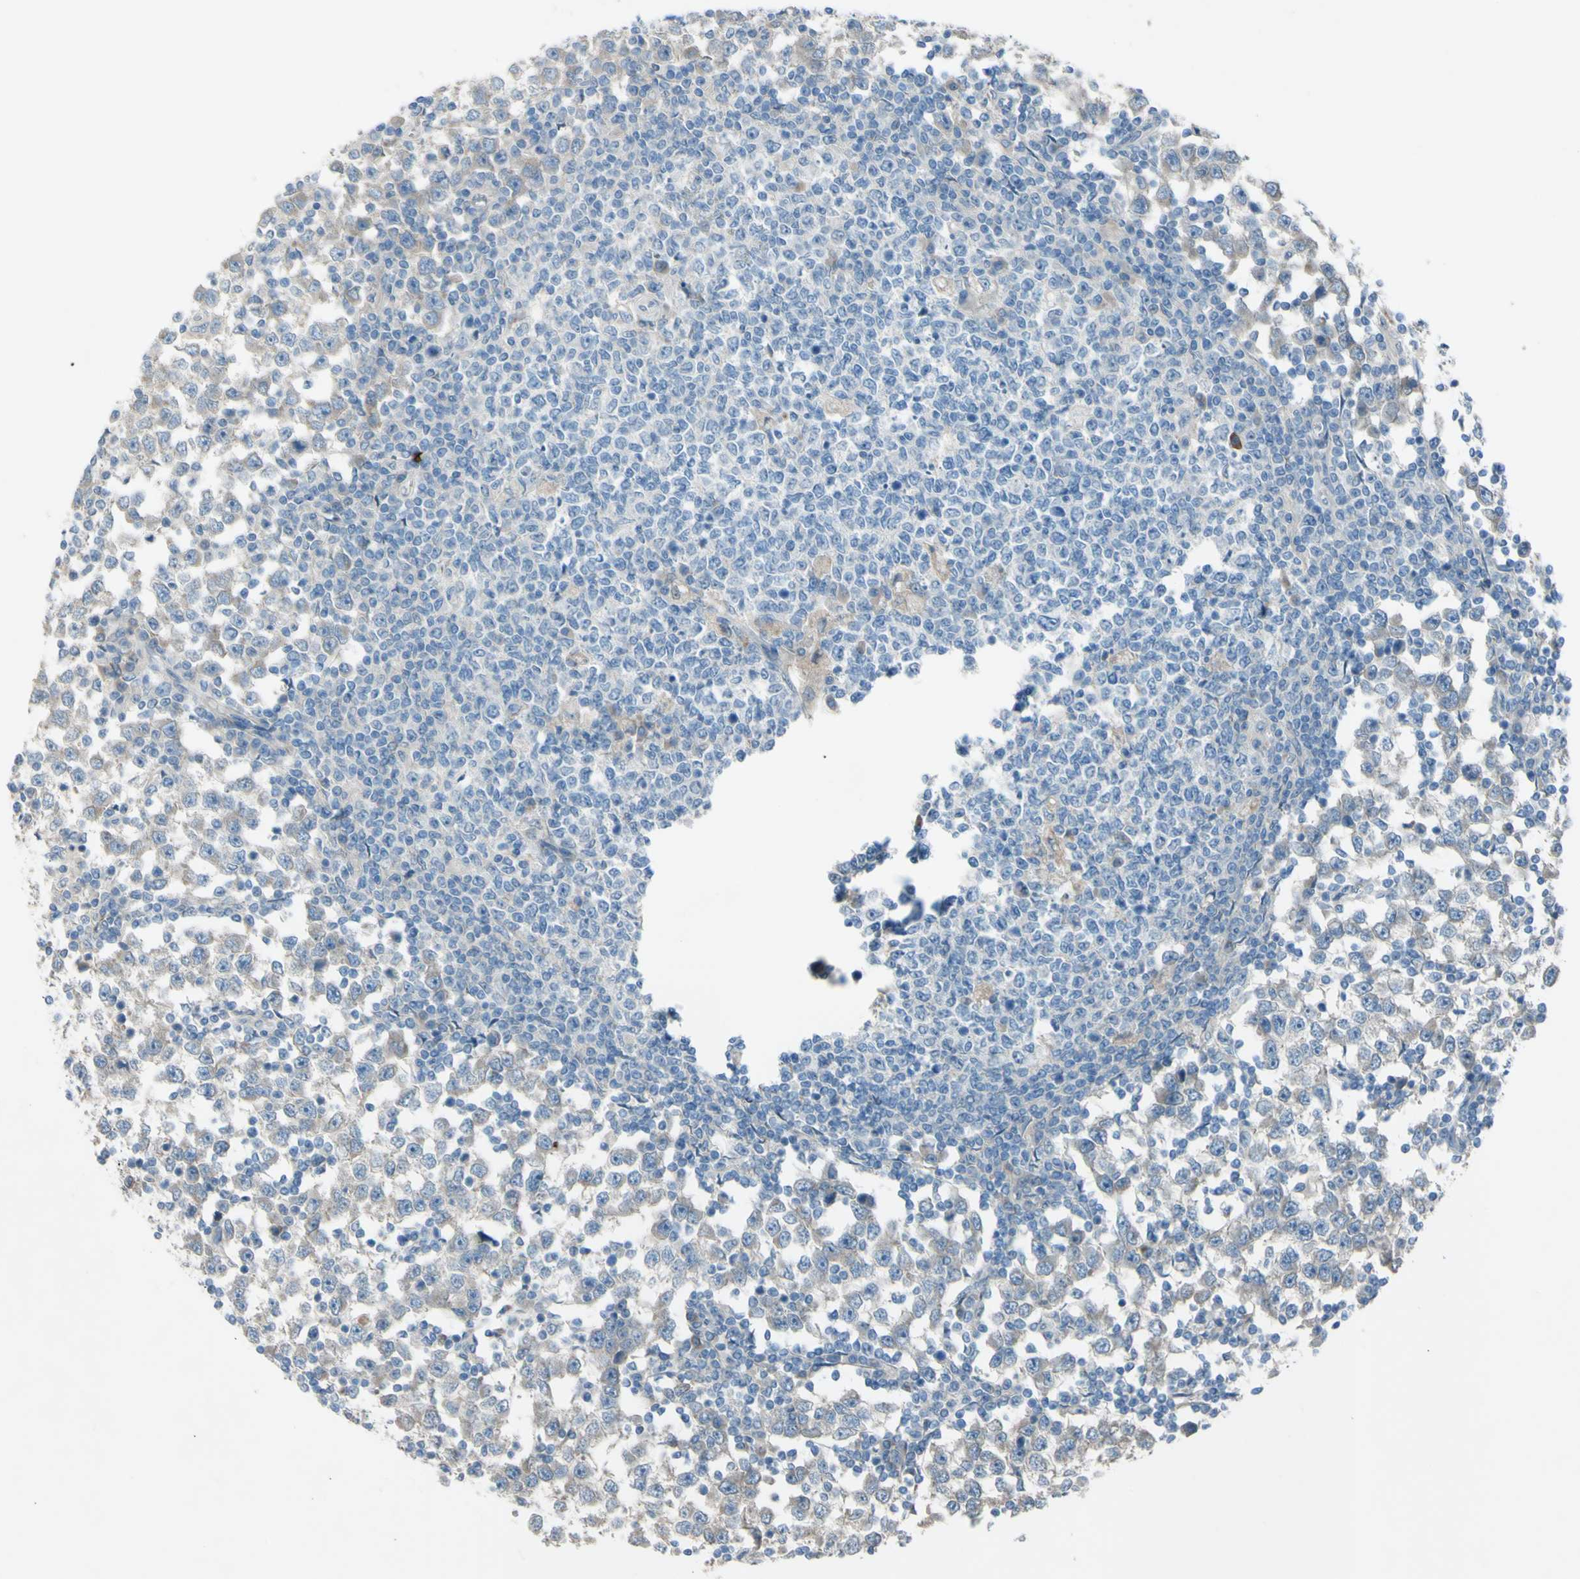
{"staining": {"intensity": "negative", "quantity": "none", "location": "none"}, "tissue": "testis cancer", "cell_type": "Tumor cells", "image_type": "cancer", "snomed": [{"axis": "morphology", "description": "Seminoma, NOS"}, {"axis": "topography", "description": "Testis"}], "caption": "Immunohistochemistry (IHC) of human testis seminoma exhibits no positivity in tumor cells.", "gene": "ATRN", "patient": {"sex": "male", "age": 65}}